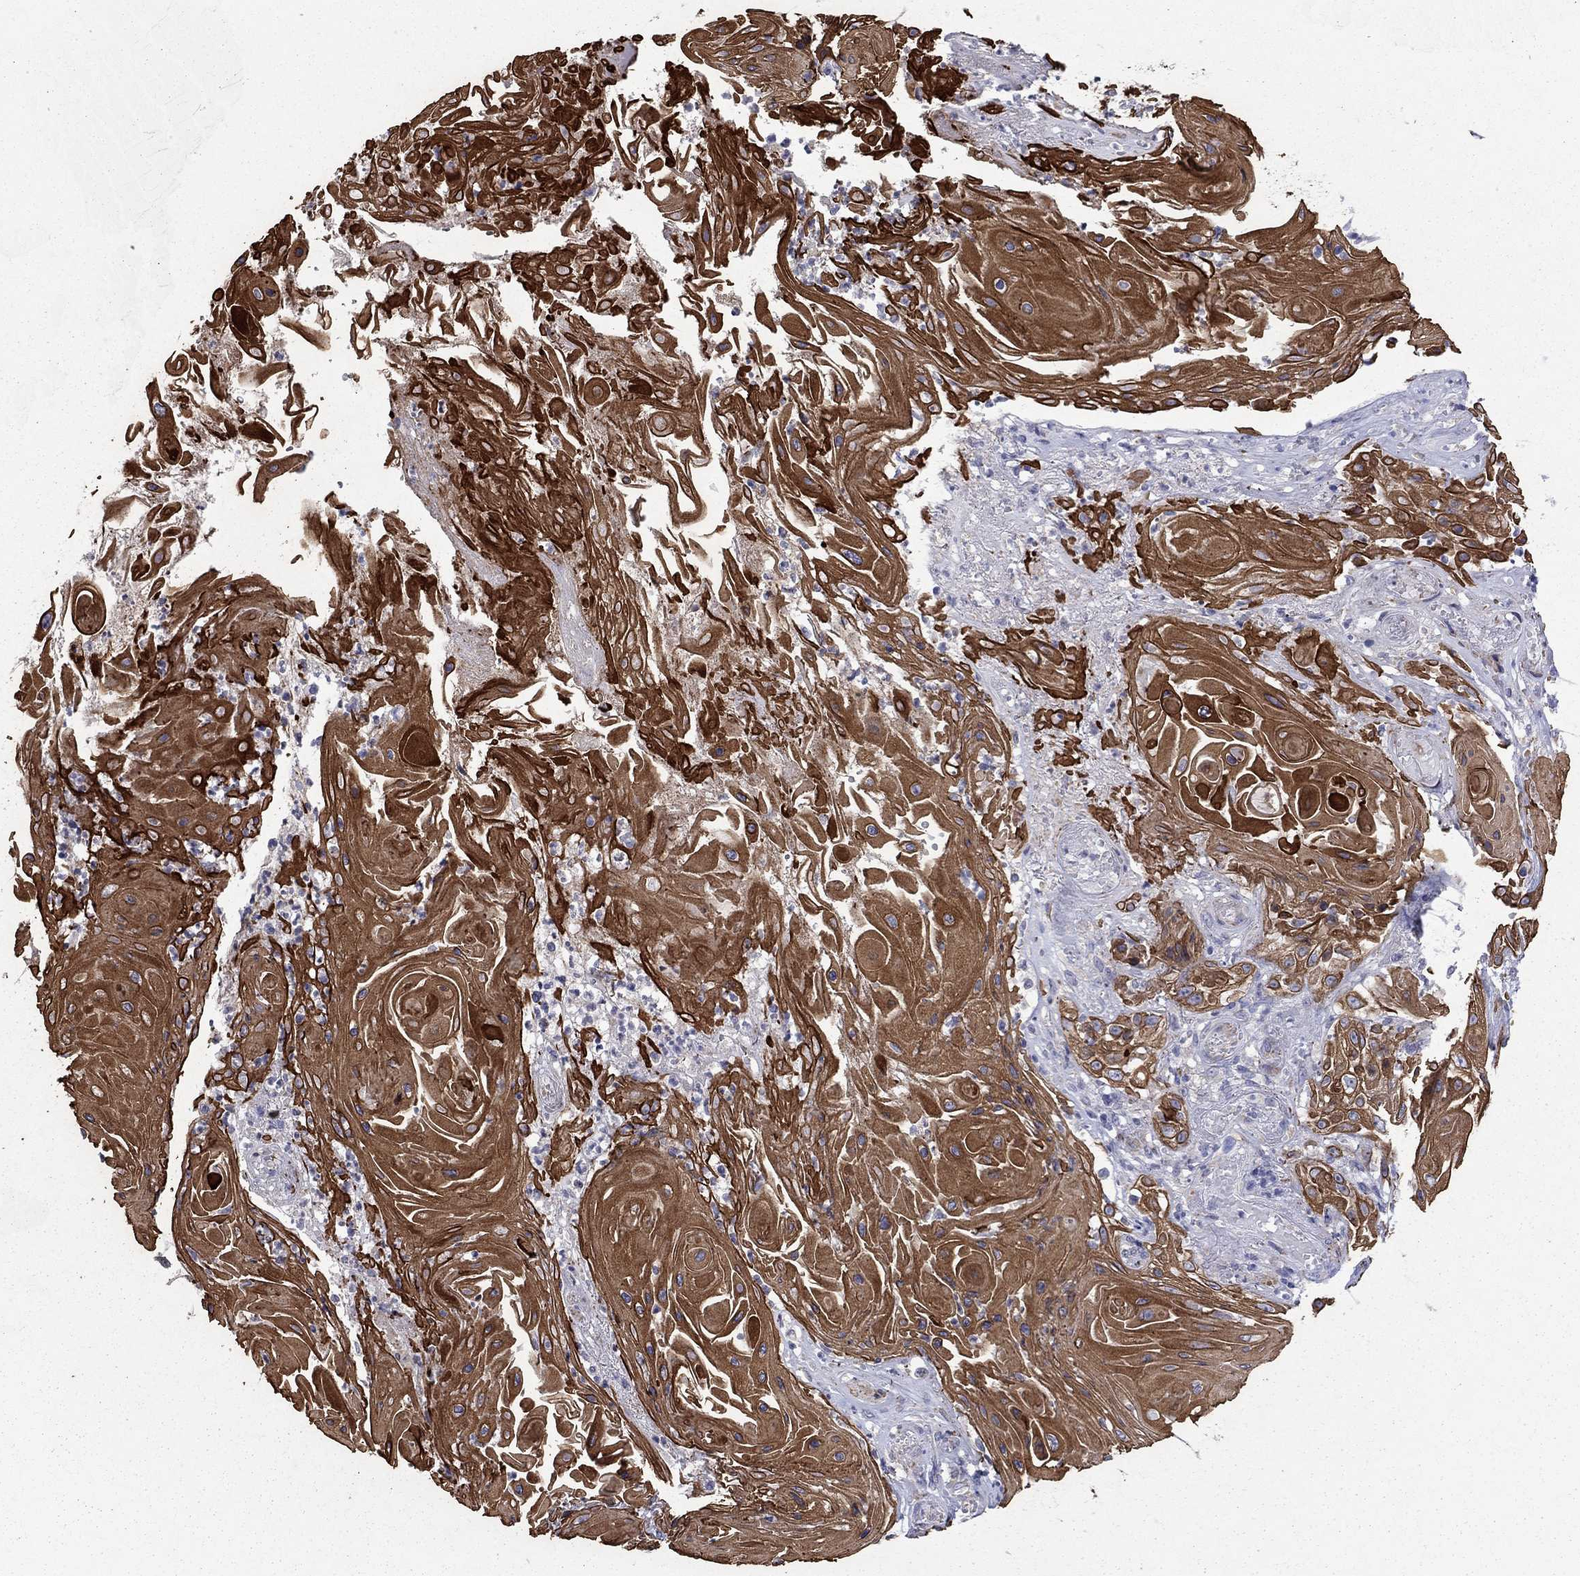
{"staining": {"intensity": "strong", "quantity": ">75%", "location": "cytoplasmic/membranous,nuclear"}, "tissue": "skin cancer", "cell_type": "Tumor cells", "image_type": "cancer", "snomed": [{"axis": "morphology", "description": "Squamous cell carcinoma, NOS"}, {"axis": "topography", "description": "Skin"}], "caption": "Human skin cancer stained with a protein marker exhibits strong staining in tumor cells.", "gene": "TMPRSS11A", "patient": {"sex": "male", "age": 62}}